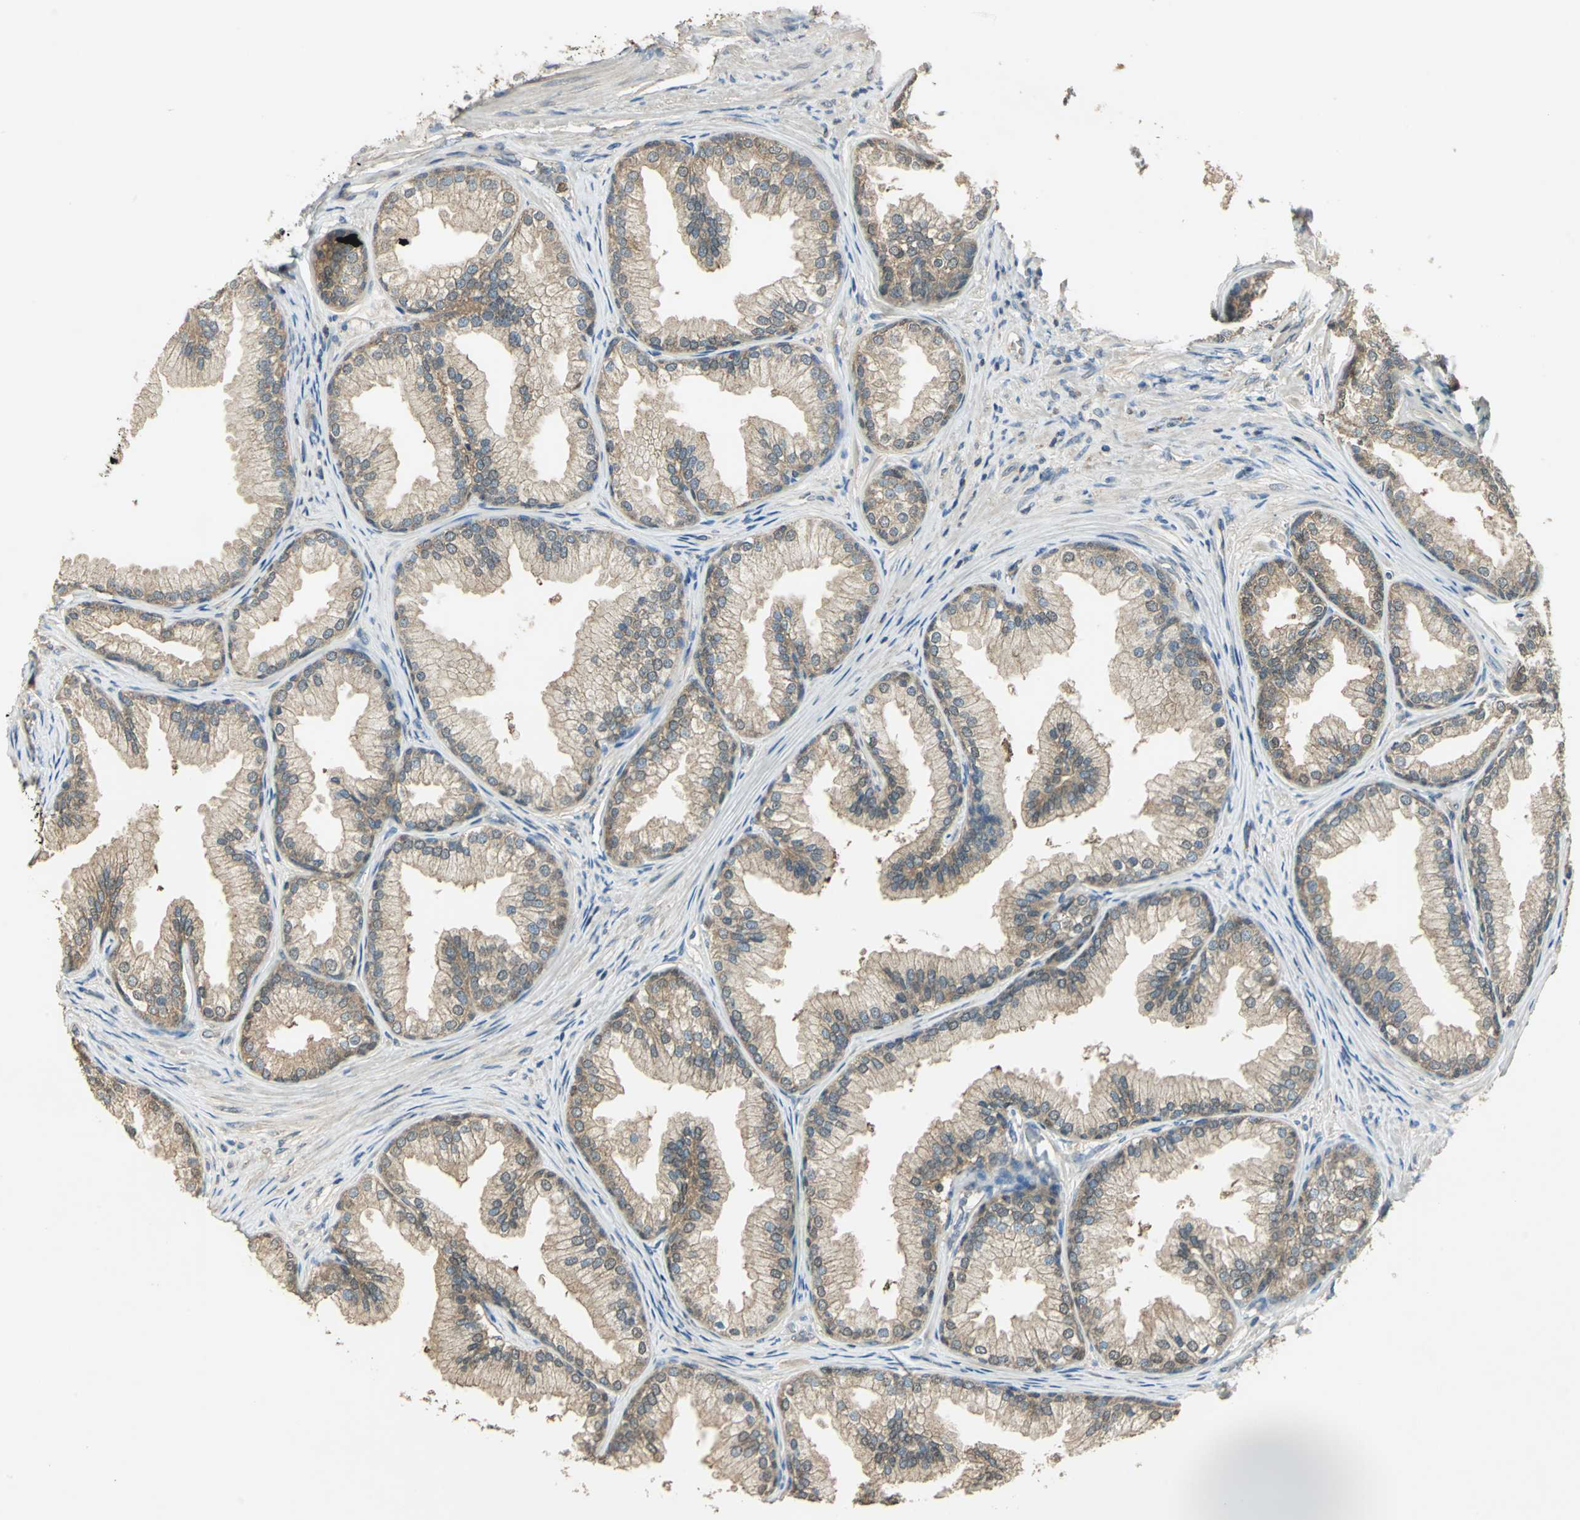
{"staining": {"intensity": "moderate", "quantity": ">75%", "location": "cytoplasmic/membranous"}, "tissue": "prostate", "cell_type": "Glandular cells", "image_type": "normal", "snomed": [{"axis": "morphology", "description": "Normal tissue, NOS"}, {"axis": "topography", "description": "Prostate"}], "caption": "An immunohistochemistry micrograph of unremarkable tissue is shown. Protein staining in brown highlights moderate cytoplasmic/membranous positivity in prostate within glandular cells.", "gene": "SHC2", "patient": {"sex": "male", "age": 76}}